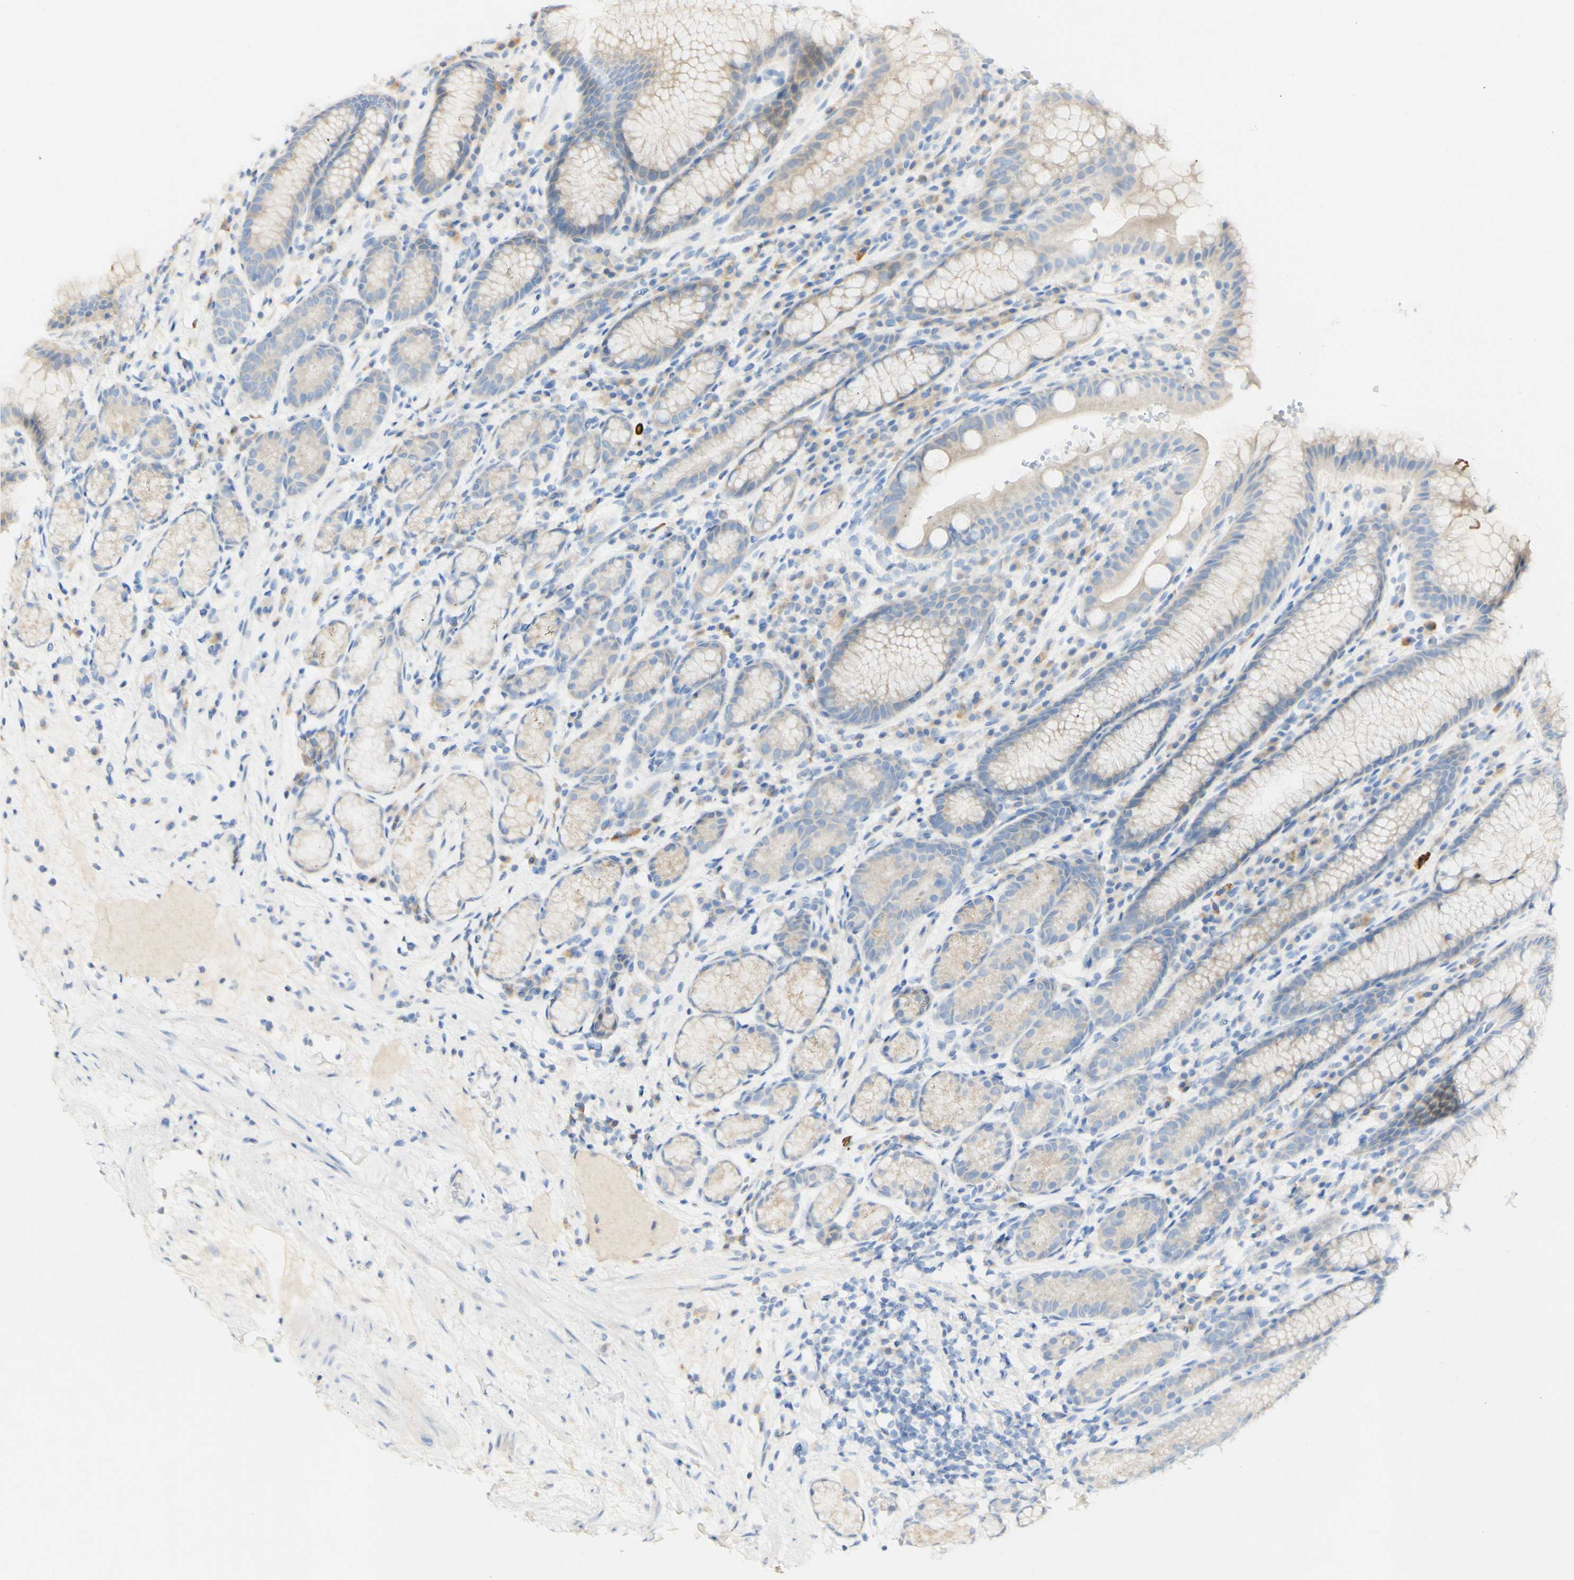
{"staining": {"intensity": "weak", "quantity": "25%-75%", "location": "cytoplasmic/membranous"}, "tissue": "stomach", "cell_type": "Glandular cells", "image_type": "normal", "snomed": [{"axis": "morphology", "description": "Normal tissue, NOS"}, {"axis": "topography", "description": "Stomach, lower"}], "caption": "Weak cytoplasmic/membranous protein staining is present in about 25%-75% of glandular cells in stomach. (Stains: DAB in brown, nuclei in blue, Microscopy: brightfield microscopy at high magnification).", "gene": "FGF4", "patient": {"sex": "male", "age": 52}}